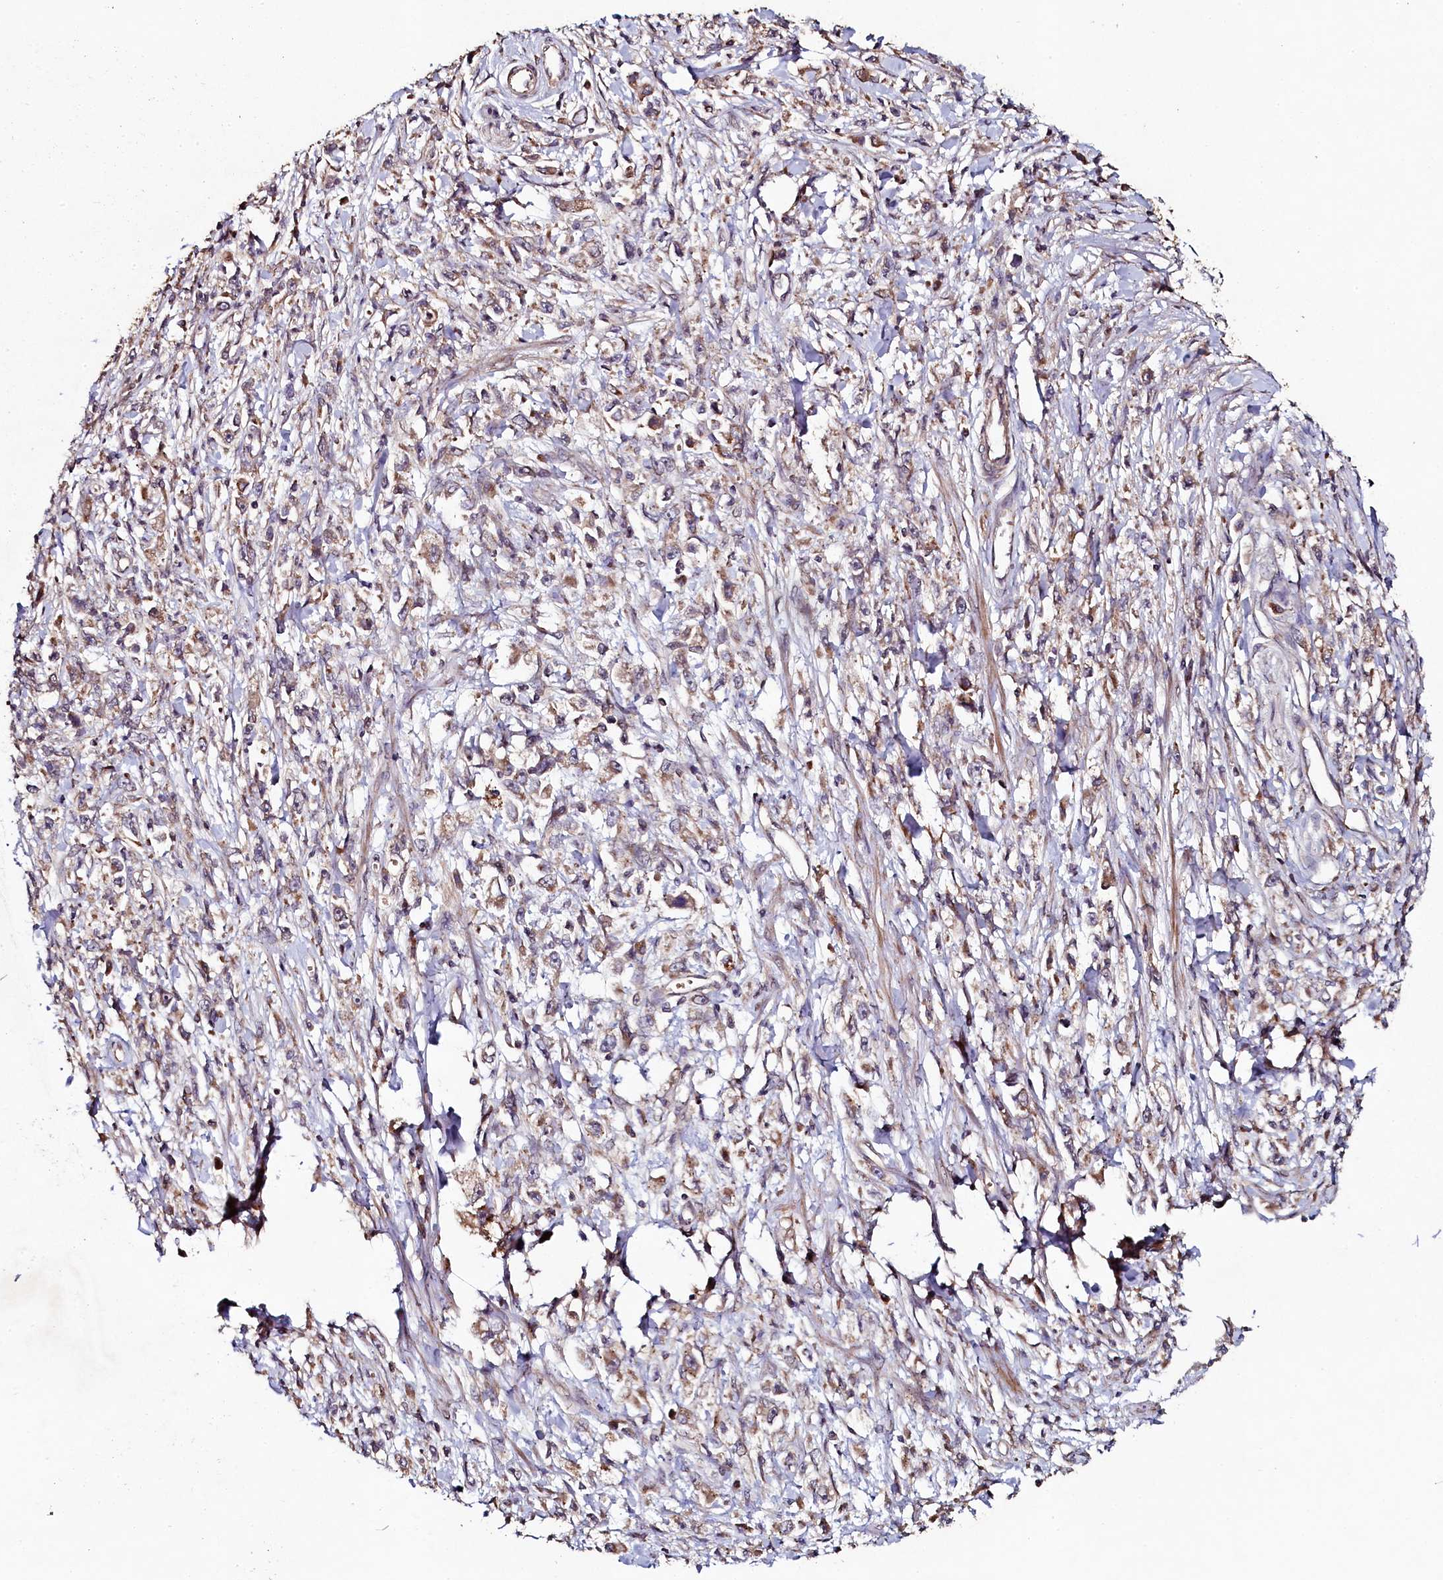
{"staining": {"intensity": "weak", "quantity": "25%-75%", "location": "cytoplasmic/membranous"}, "tissue": "stomach cancer", "cell_type": "Tumor cells", "image_type": "cancer", "snomed": [{"axis": "morphology", "description": "Adenocarcinoma, NOS"}, {"axis": "topography", "description": "Stomach"}], "caption": "Immunohistochemical staining of stomach adenocarcinoma reveals weak cytoplasmic/membranous protein expression in approximately 25%-75% of tumor cells.", "gene": "SEC24C", "patient": {"sex": "female", "age": 59}}